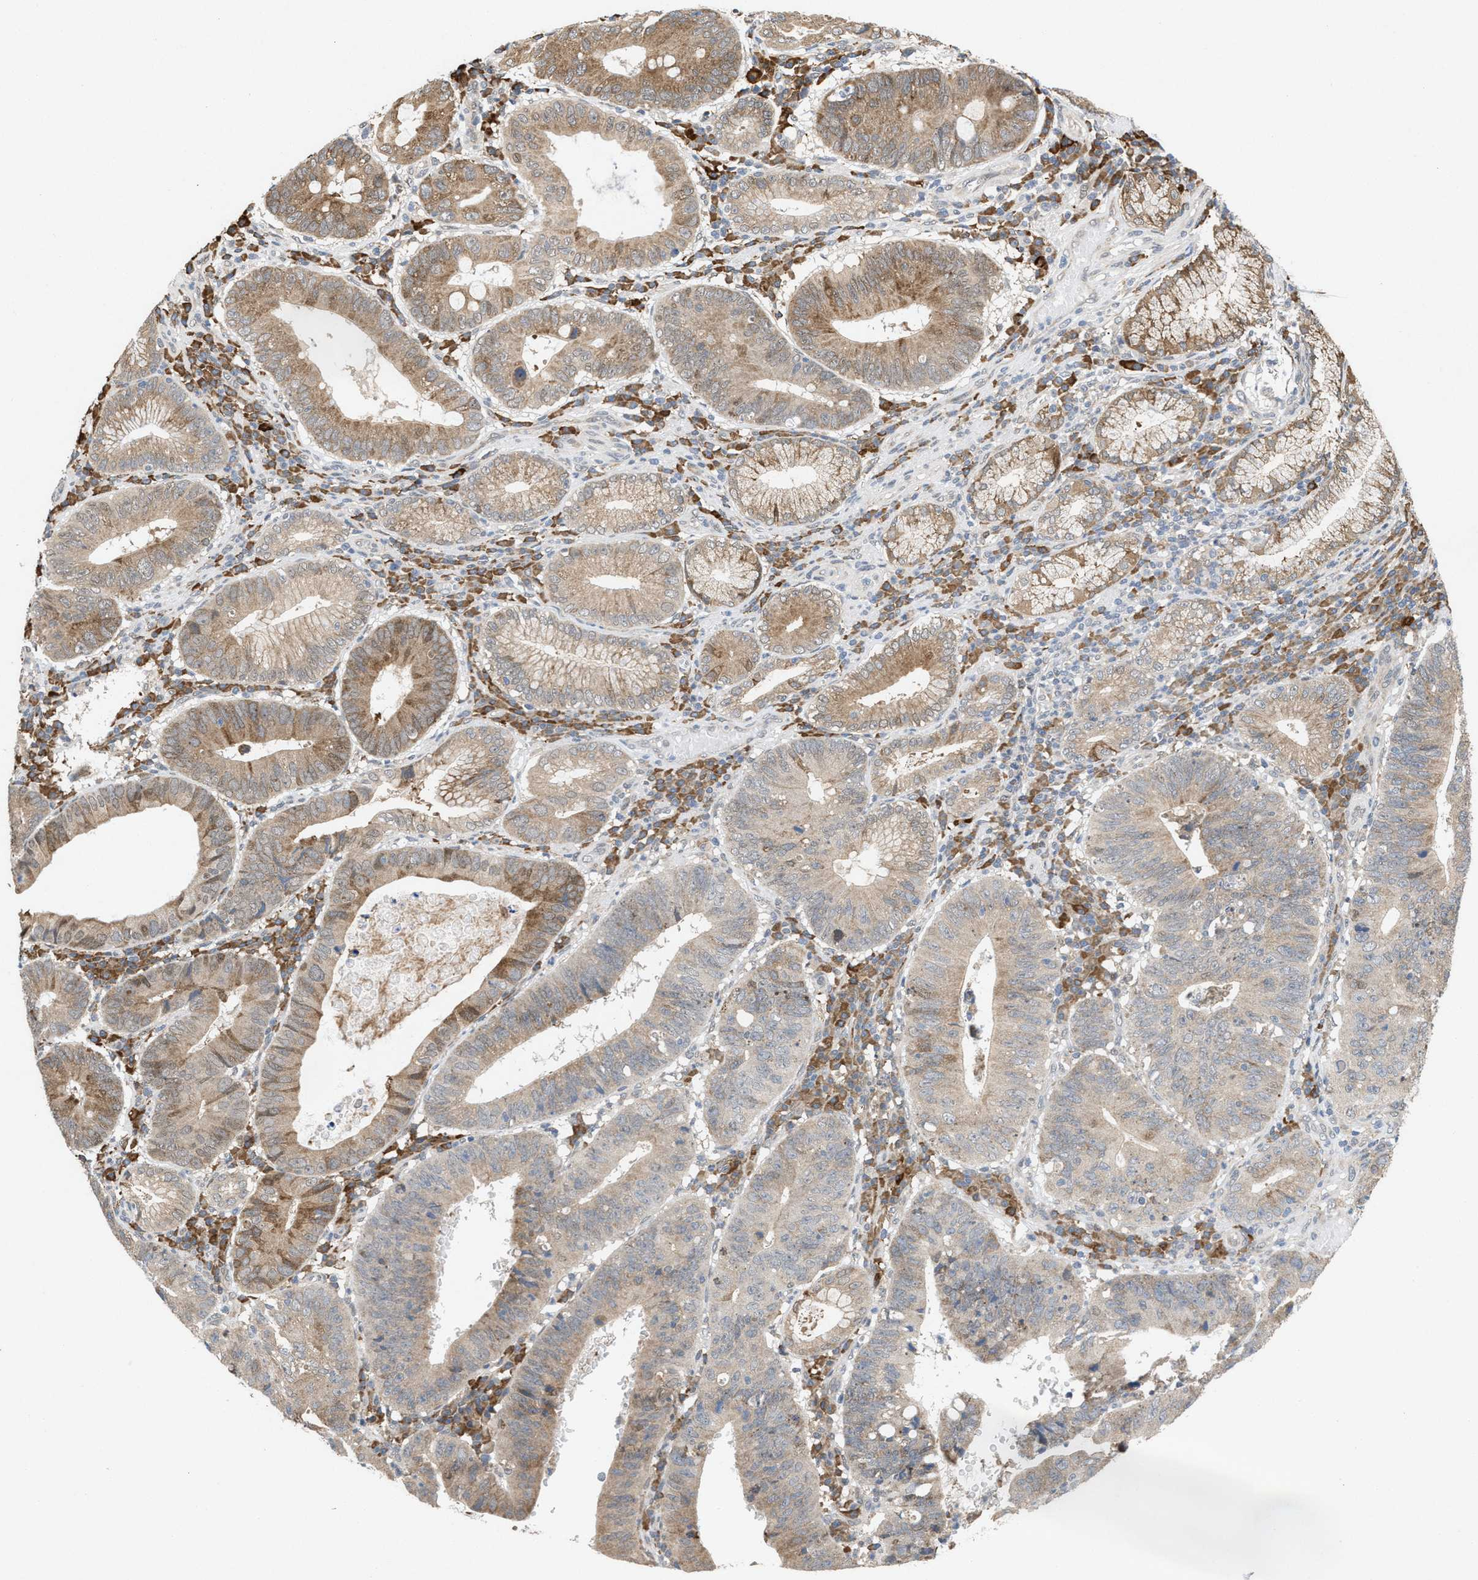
{"staining": {"intensity": "moderate", "quantity": ">75%", "location": "cytoplasmic/membranous"}, "tissue": "stomach cancer", "cell_type": "Tumor cells", "image_type": "cancer", "snomed": [{"axis": "morphology", "description": "Adenocarcinoma, NOS"}, {"axis": "topography", "description": "Stomach"}], "caption": "Approximately >75% of tumor cells in stomach cancer reveal moderate cytoplasmic/membranous protein positivity as visualized by brown immunohistochemical staining.", "gene": "MFSD6", "patient": {"sex": "male", "age": 59}}